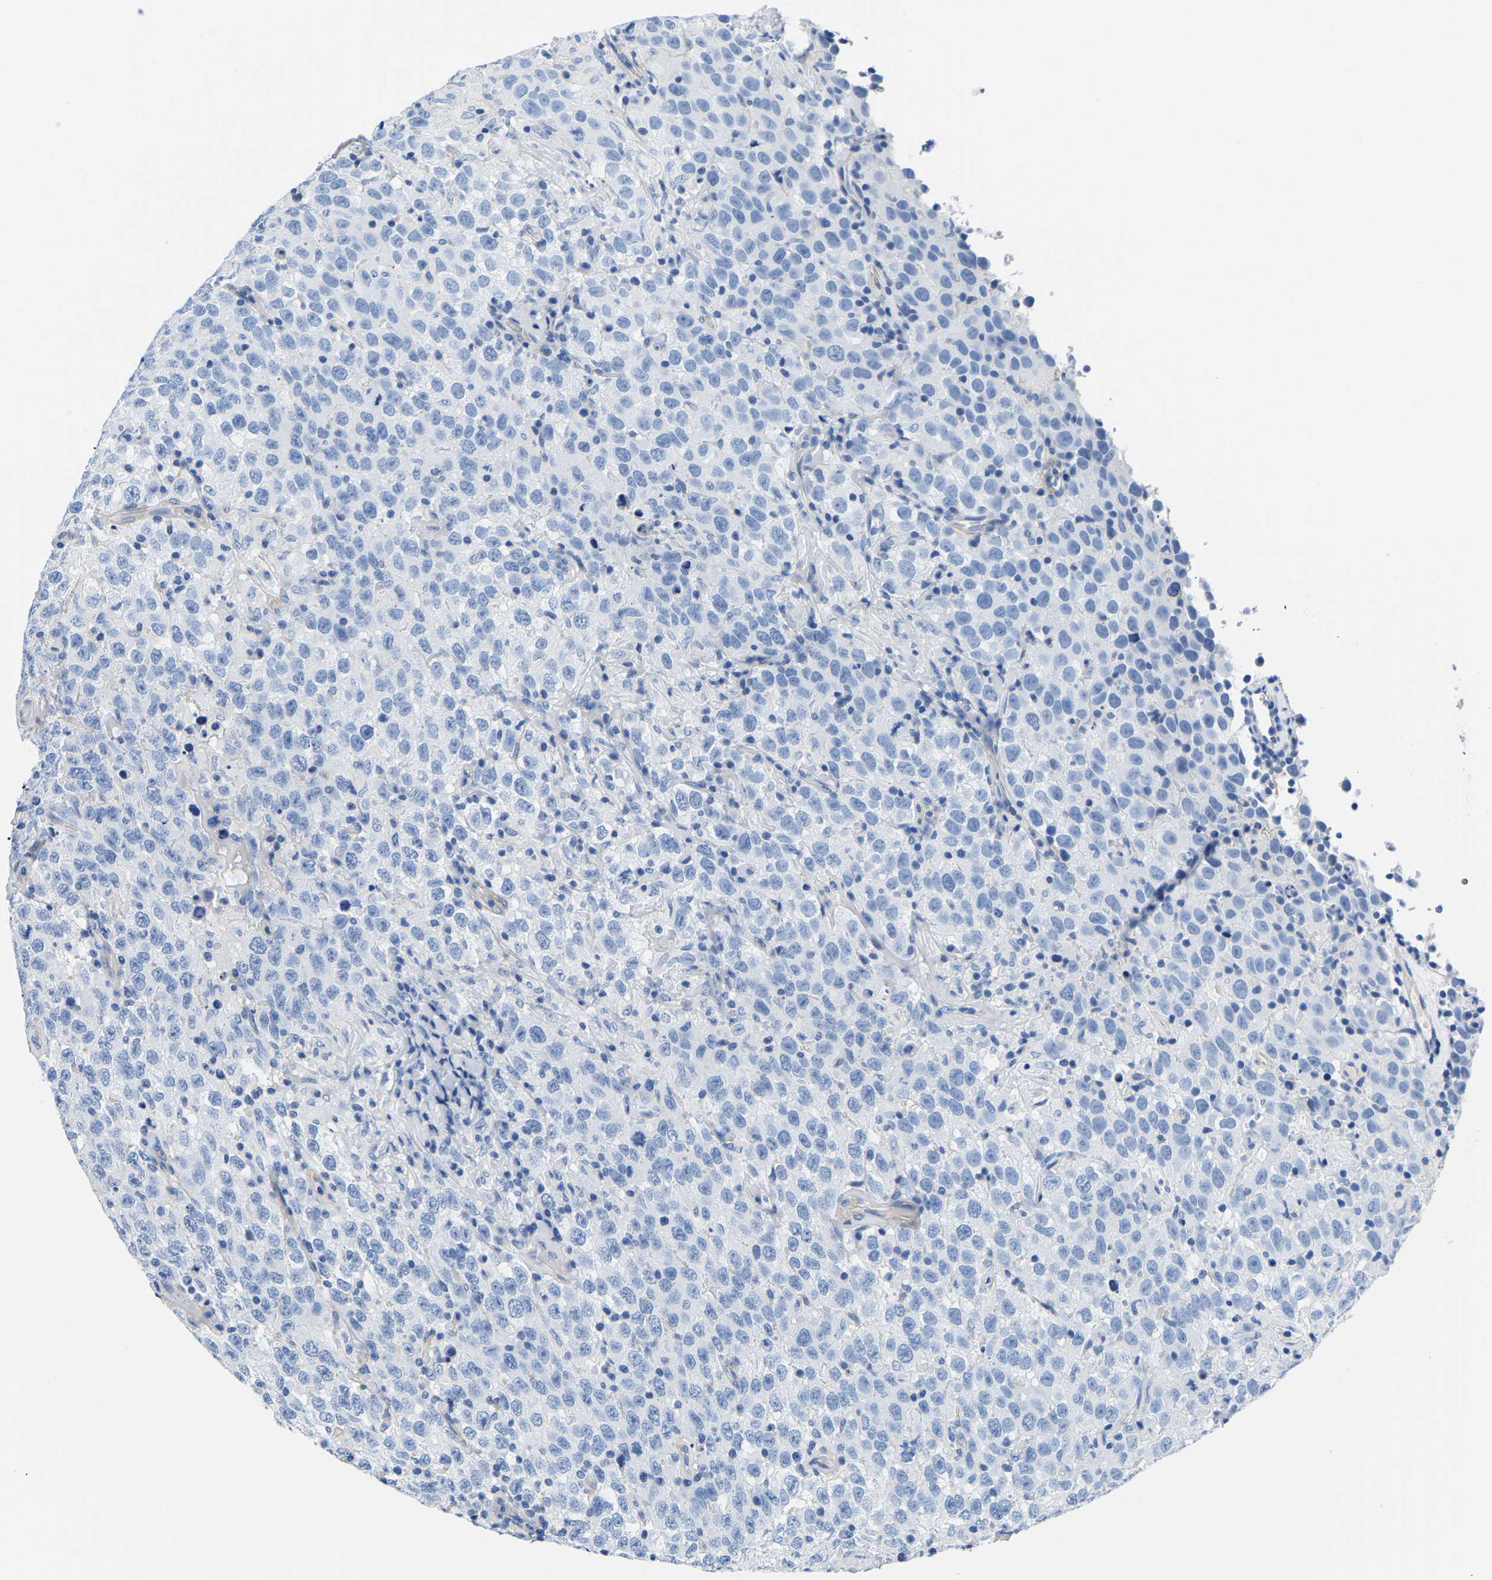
{"staining": {"intensity": "negative", "quantity": "none", "location": "none"}, "tissue": "testis cancer", "cell_type": "Tumor cells", "image_type": "cancer", "snomed": [{"axis": "morphology", "description": "Seminoma, NOS"}, {"axis": "topography", "description": "Testis"}], "caption": "Immunohistochemistry (IHC) image of testis cancer (seminoma) stained for a protein (brown), which displays no positivity in tumor cells. (DAB IHC with hematoxylin counter stain).", "gene": "UPK3A", "patient": {"sex": "male", "age": 41}}